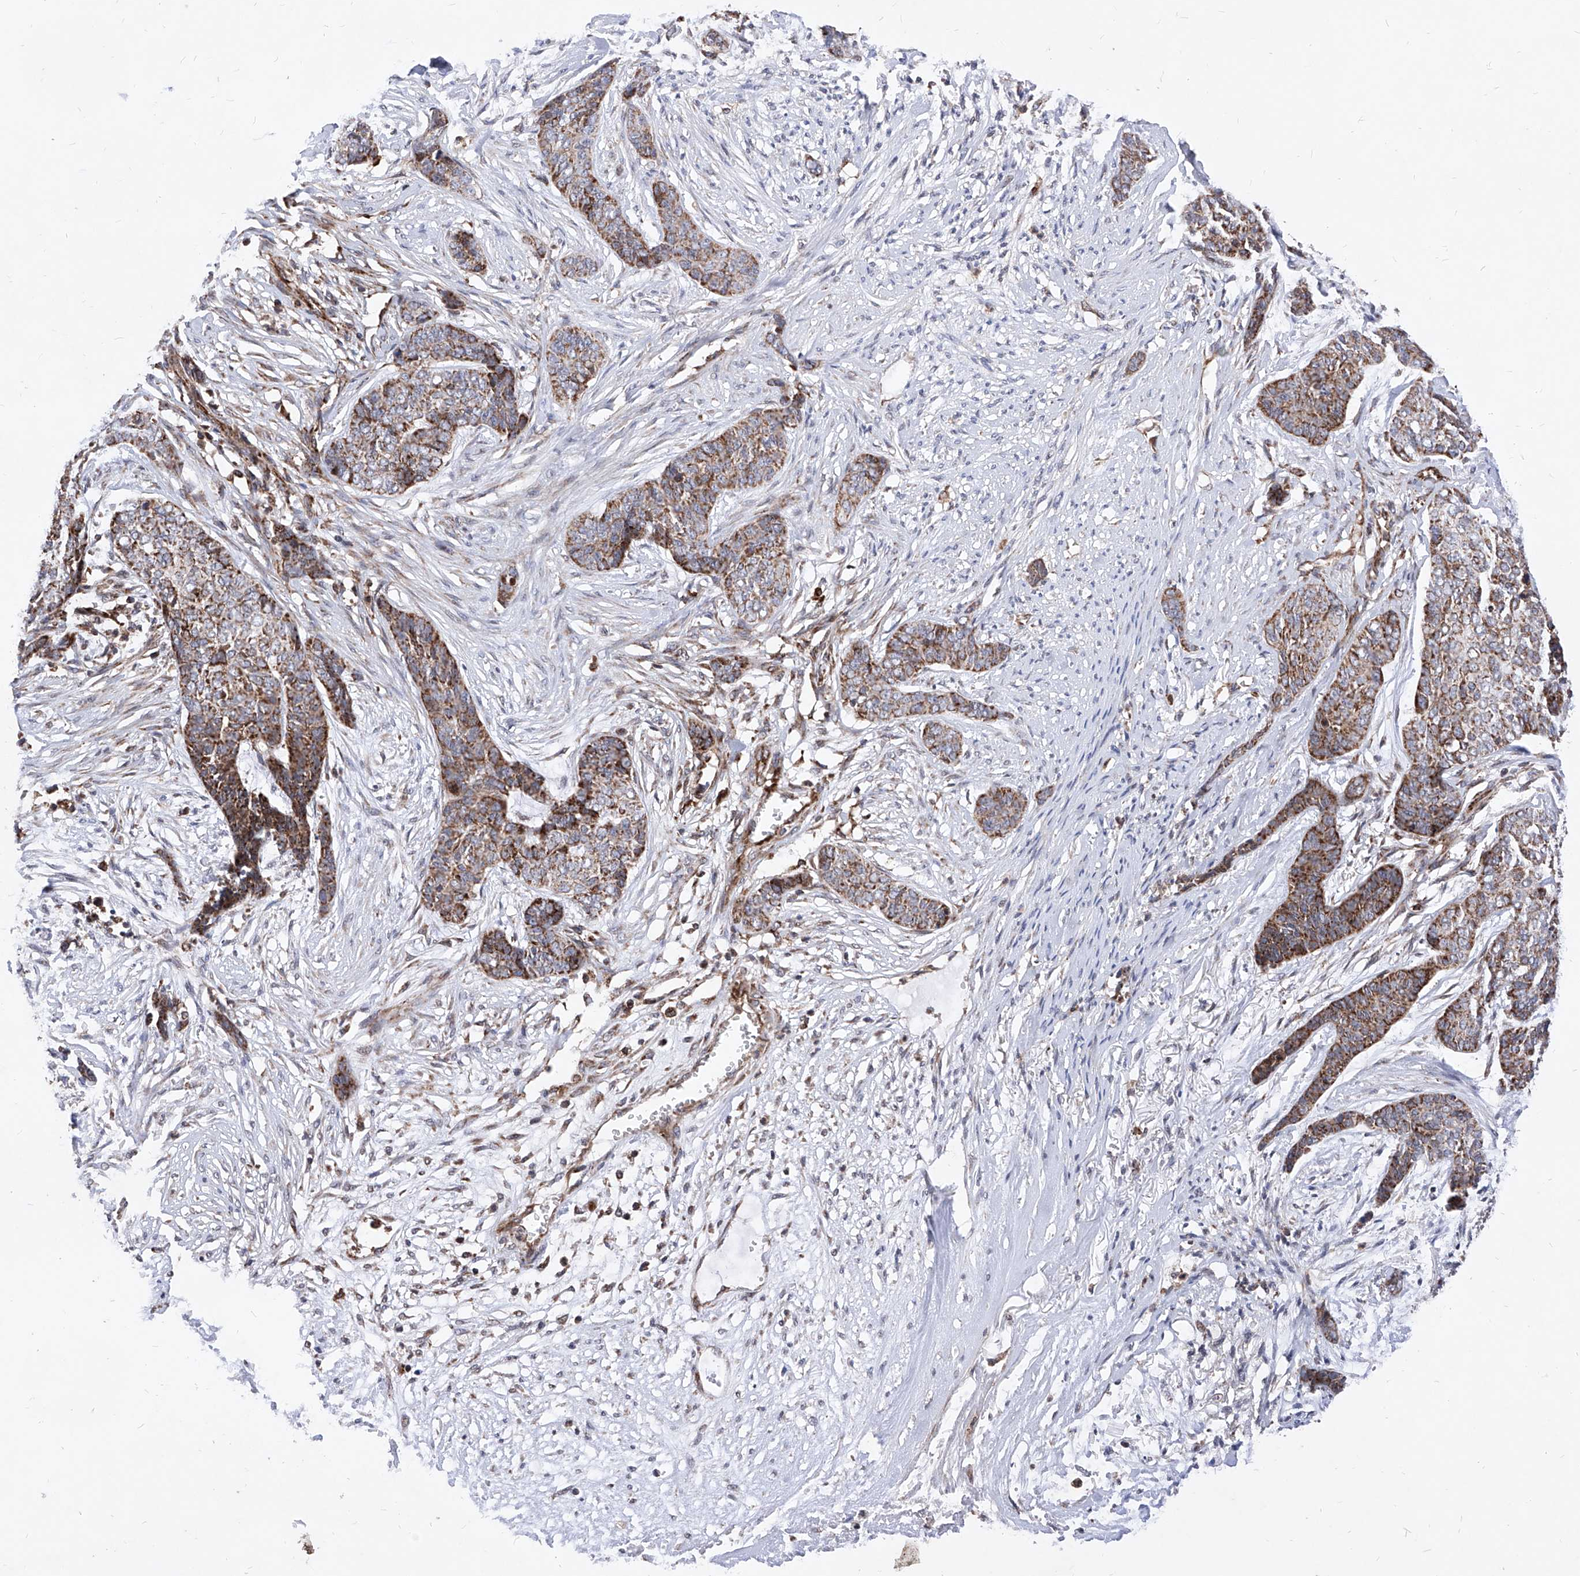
{"staining": {"intensity": "moderate", "quantity": ">75%", "location": "cytoplasmic/membranous"}, "tissue": "skin cancer", "cell_type": "Tumor cells", "image_type": "cancer", "snomed": [{"axis": "morphology", "description": "Basal cell carcinoma"}, {"axis": "topography", "description": "Skin"}], "caption": "Immunohistochemistry micrograph of neoplastic tissue: human skin cancer stained using immunohistochemistry displays medium levels of moderate protein expression localized specifically in the cytoplasmic/membranous of tumor cells, appearing as a cytoplasmic/membranous brown color.", "gene": "SEMA6A", "patient": {"sex": "female", "age": 64}}